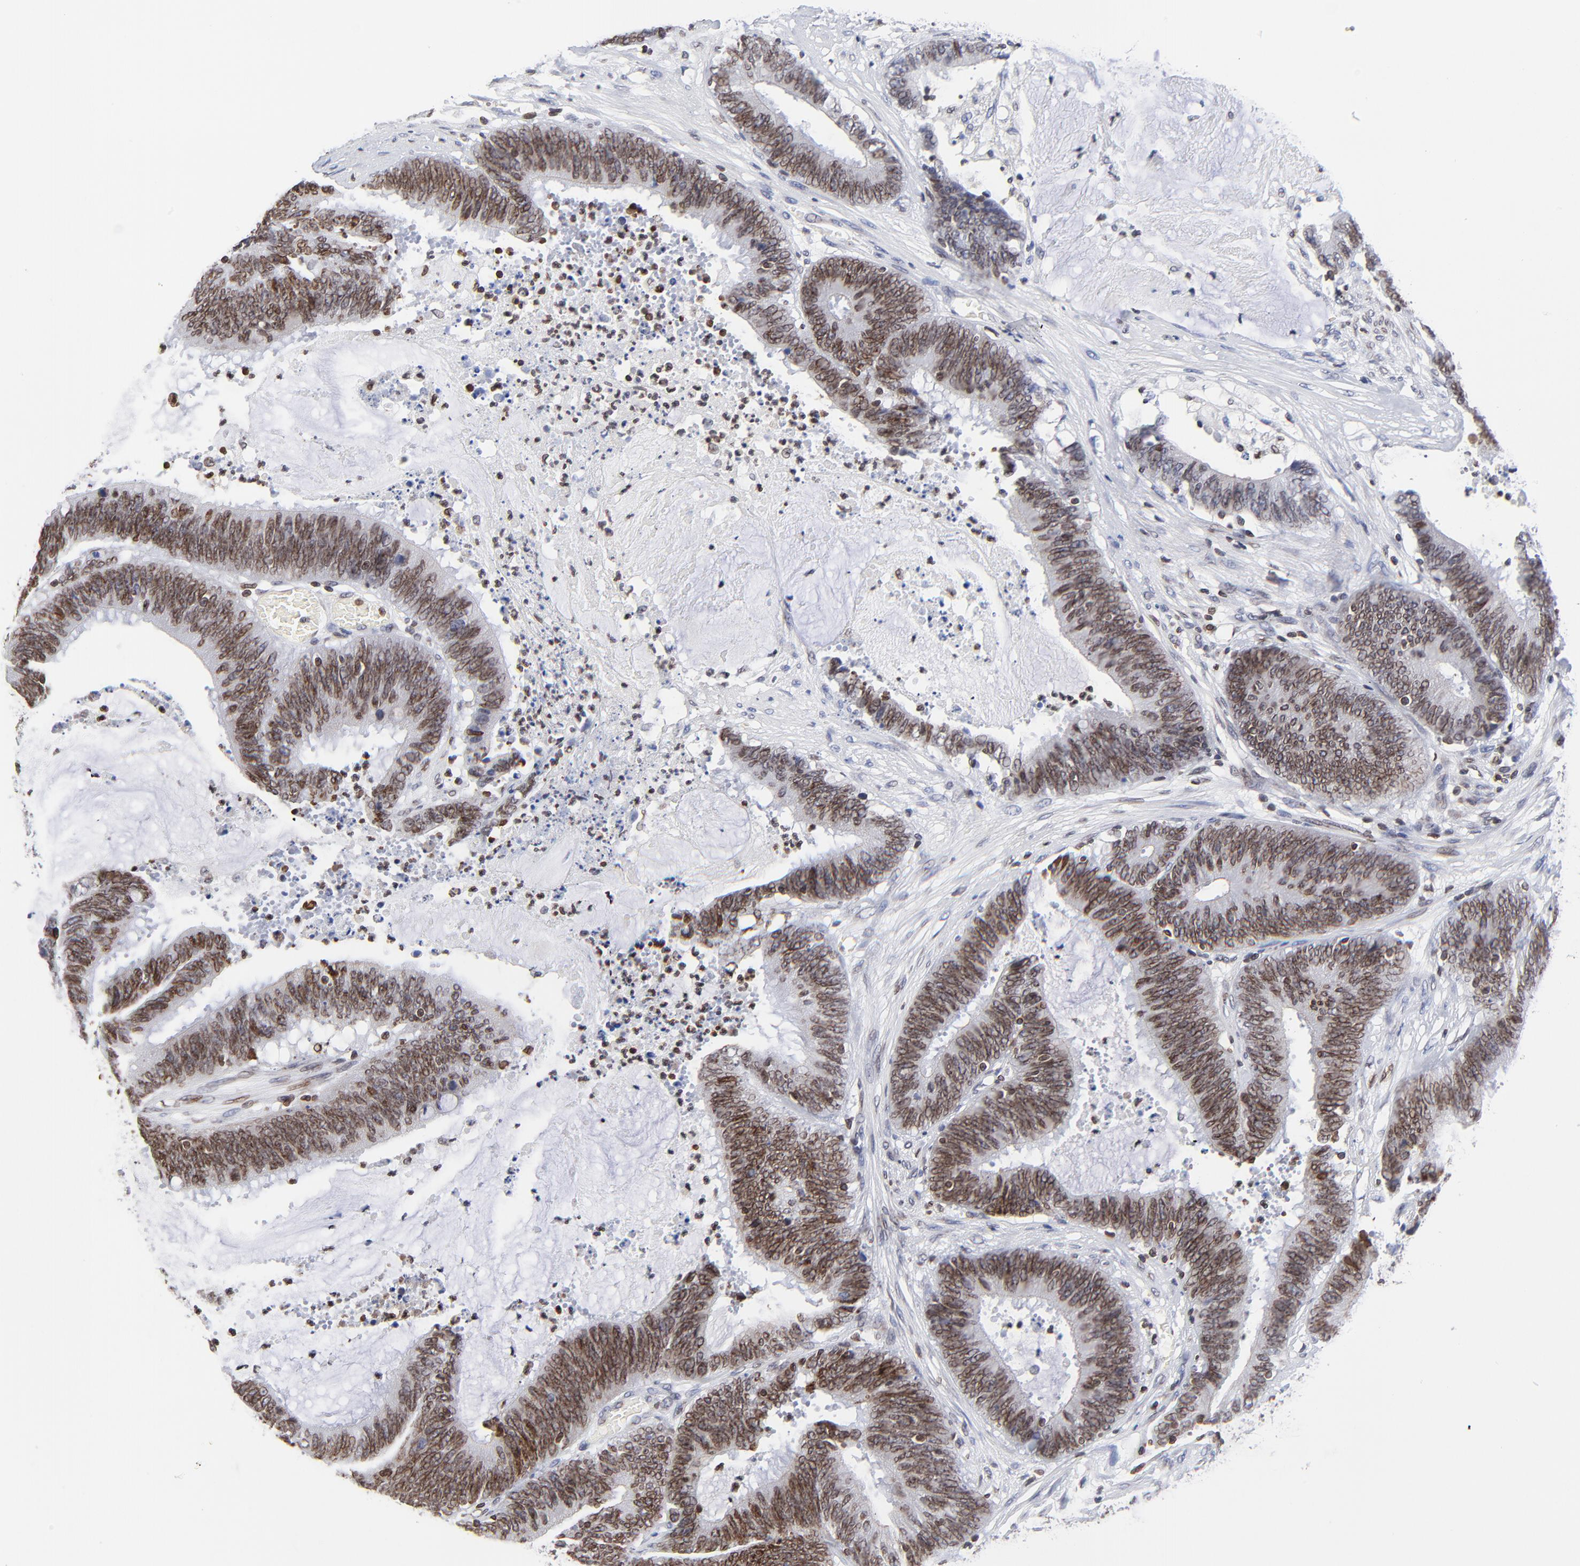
{"staining": {"intensity": "strong", "quantity": ">75%", "location": "cytoplasmic/membranous,nuclear"}, "tissue": "colorectal cancer", "cell_type": "Tumor cells", "image_type": "cancer", "snomed": [{"axis": "morphology", "description": "Adenocarcinoma, NOS"}, {"axis": "topography", "description": "Rectum"}], "caption": "Immunohistochemical staining of human colorectal adenocarcinoma exhibits high levels of strong cytoplasmic/membranous and nuclear staining in about >75% of tumor cells.", "gene": "THAP7", "patient": {"sex": "female", "age": 66}}